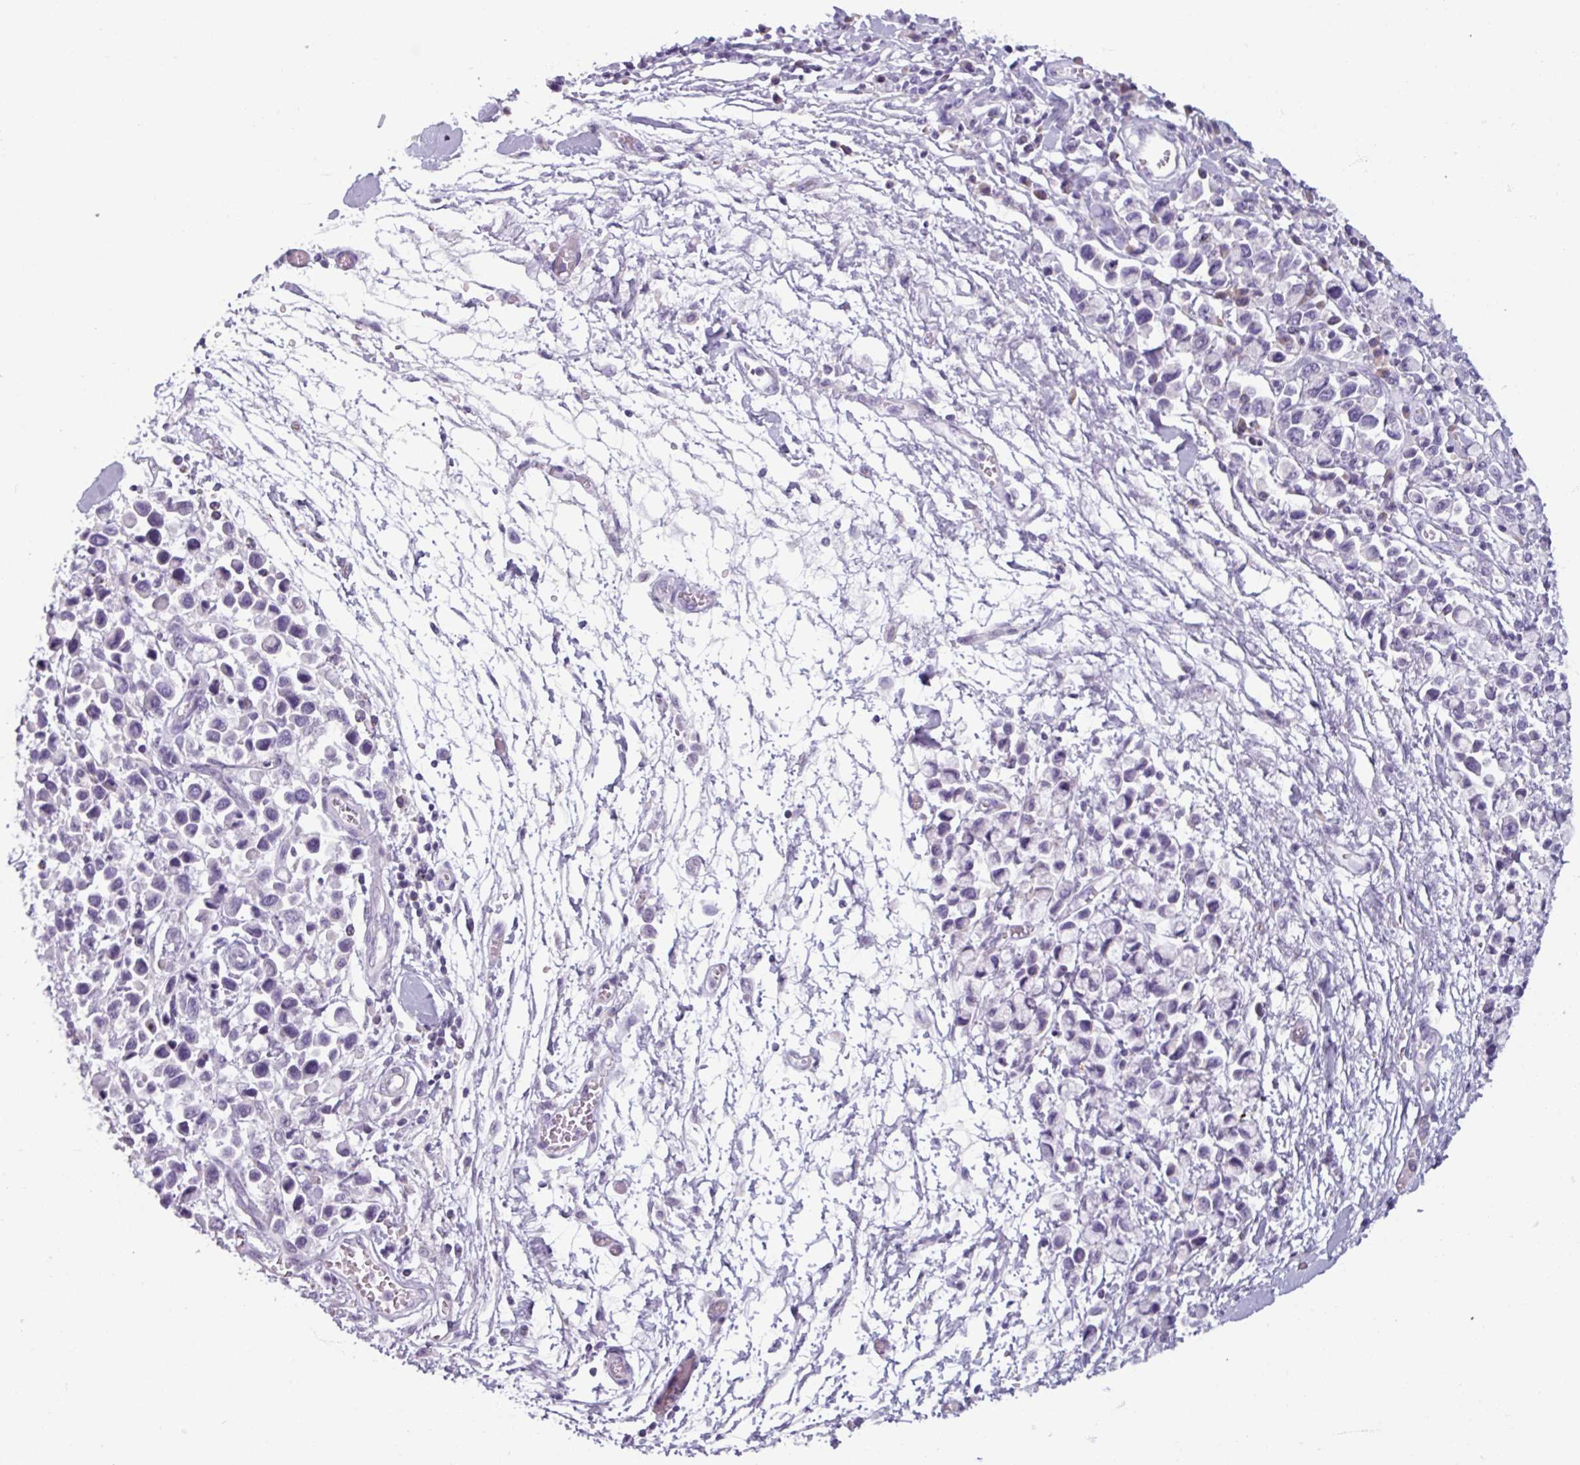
{"staining": {"intensity": "negative", "quantity": "none", "location": "none"}, "tissue": "stomach cancer", "cell_type": "Tumor cells", "image_type": "cancer", "snomed": [{"axis": "morphology", "description": "Adenocarcinoma, NOS"}, {"axis": "topography", "description": "Stomach"}], "caption": "Human stomach cancer stained for a protein using immunohistochemistry (IHC) demonstrates no expression in tumor cells.", "gene": "SMIM11", "patient": {"sex": "female", "age": 81}}